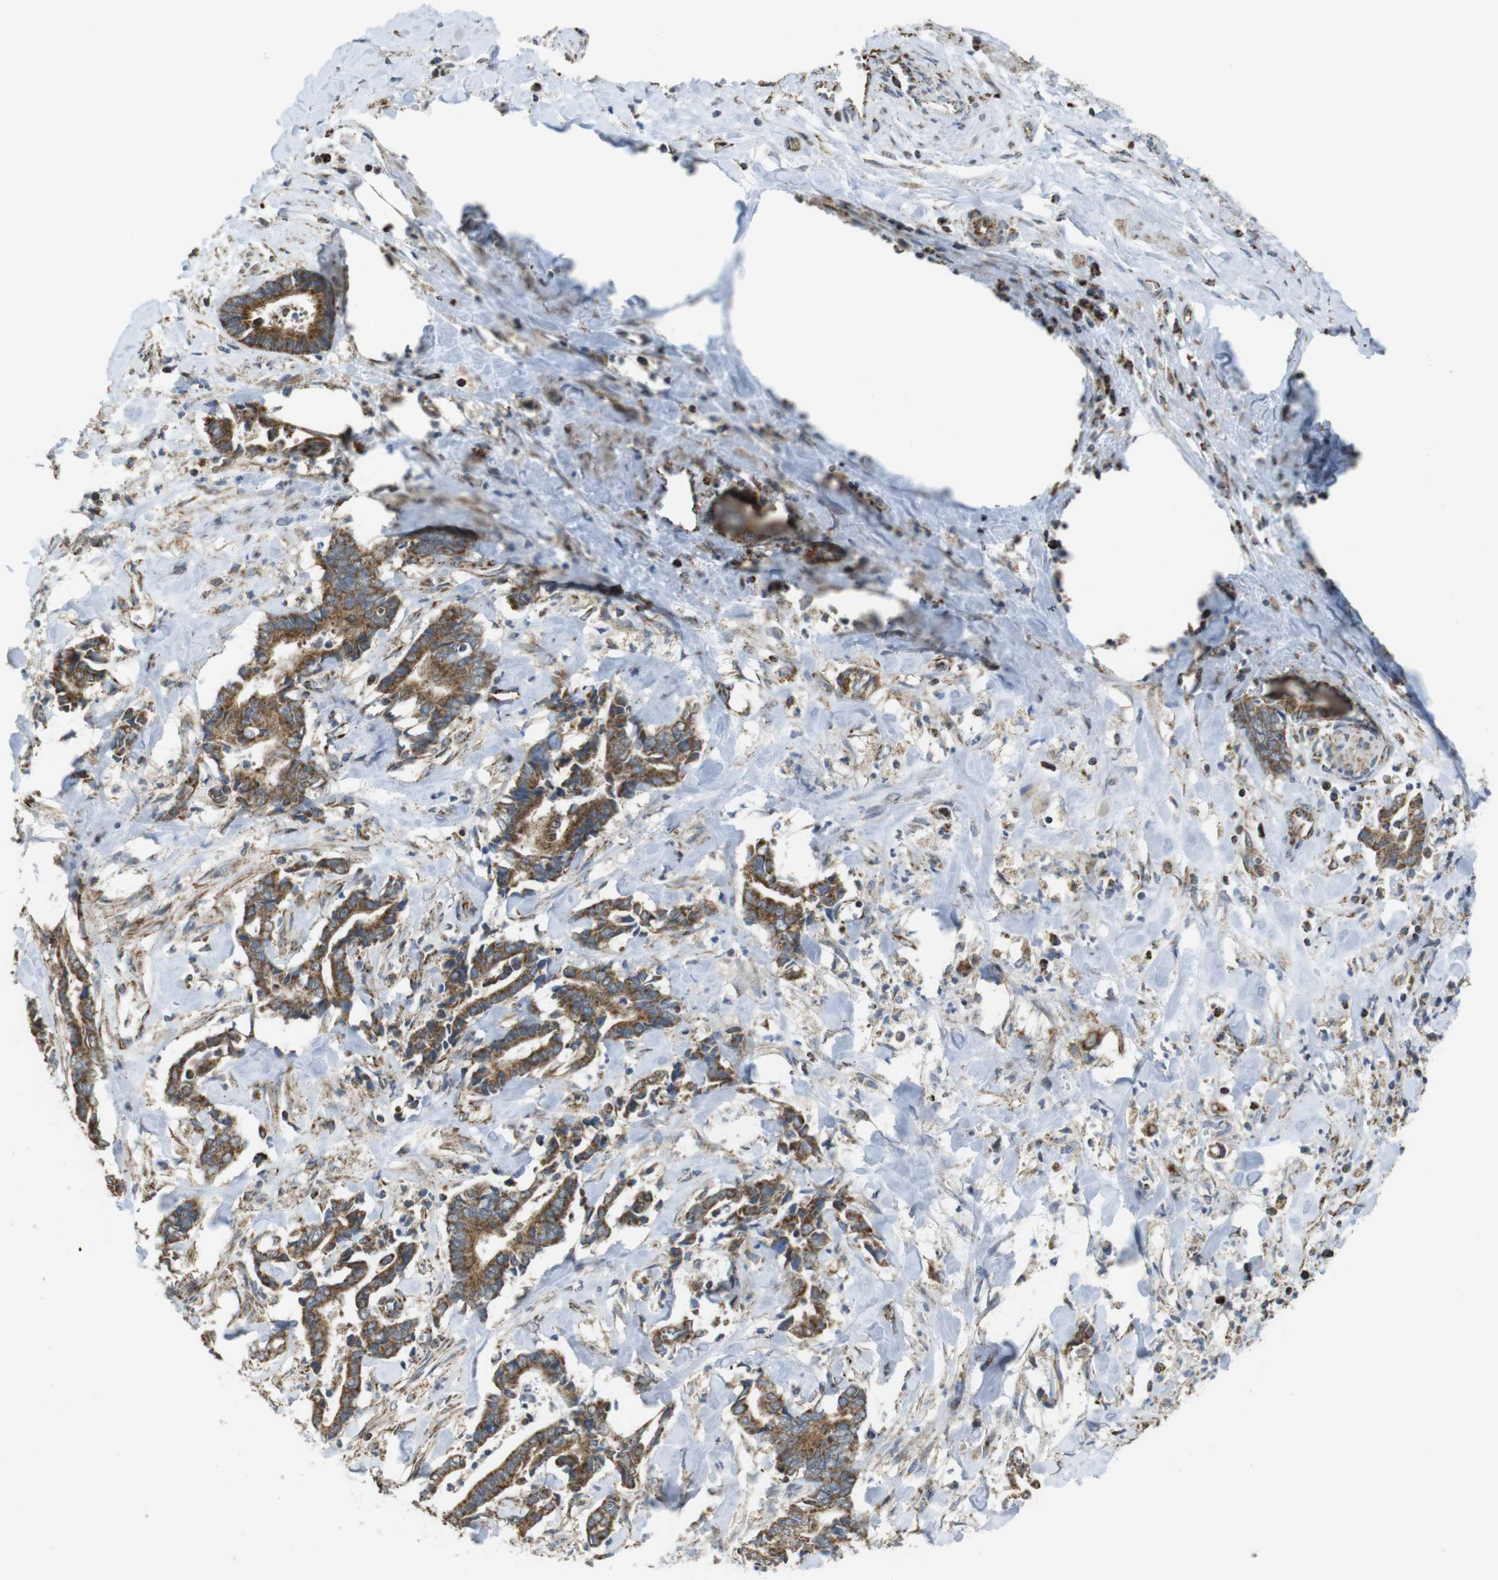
{"staining": {"intensity": "strong", "quantity": ">75%", "location": "cytoplasmic/membranous"}, "tissue": "cervical cancer", "cell_type": "Tumor cells", "image_type": "cancer", "snomed": [{"axis": "morphology", "description": "Adenocarcinoma, NOS"}, {"axis": "topography", "description": "Cervix"}], "caption": "About >75% of tumor cells in human cervical adenocarcinoma exhibit strong cytoplasmic/membranous protein positivity as visualized by brown immunohistochemical staining.", "gene": "CALHM2", "patient": {"sex": "female", "age": 44}}